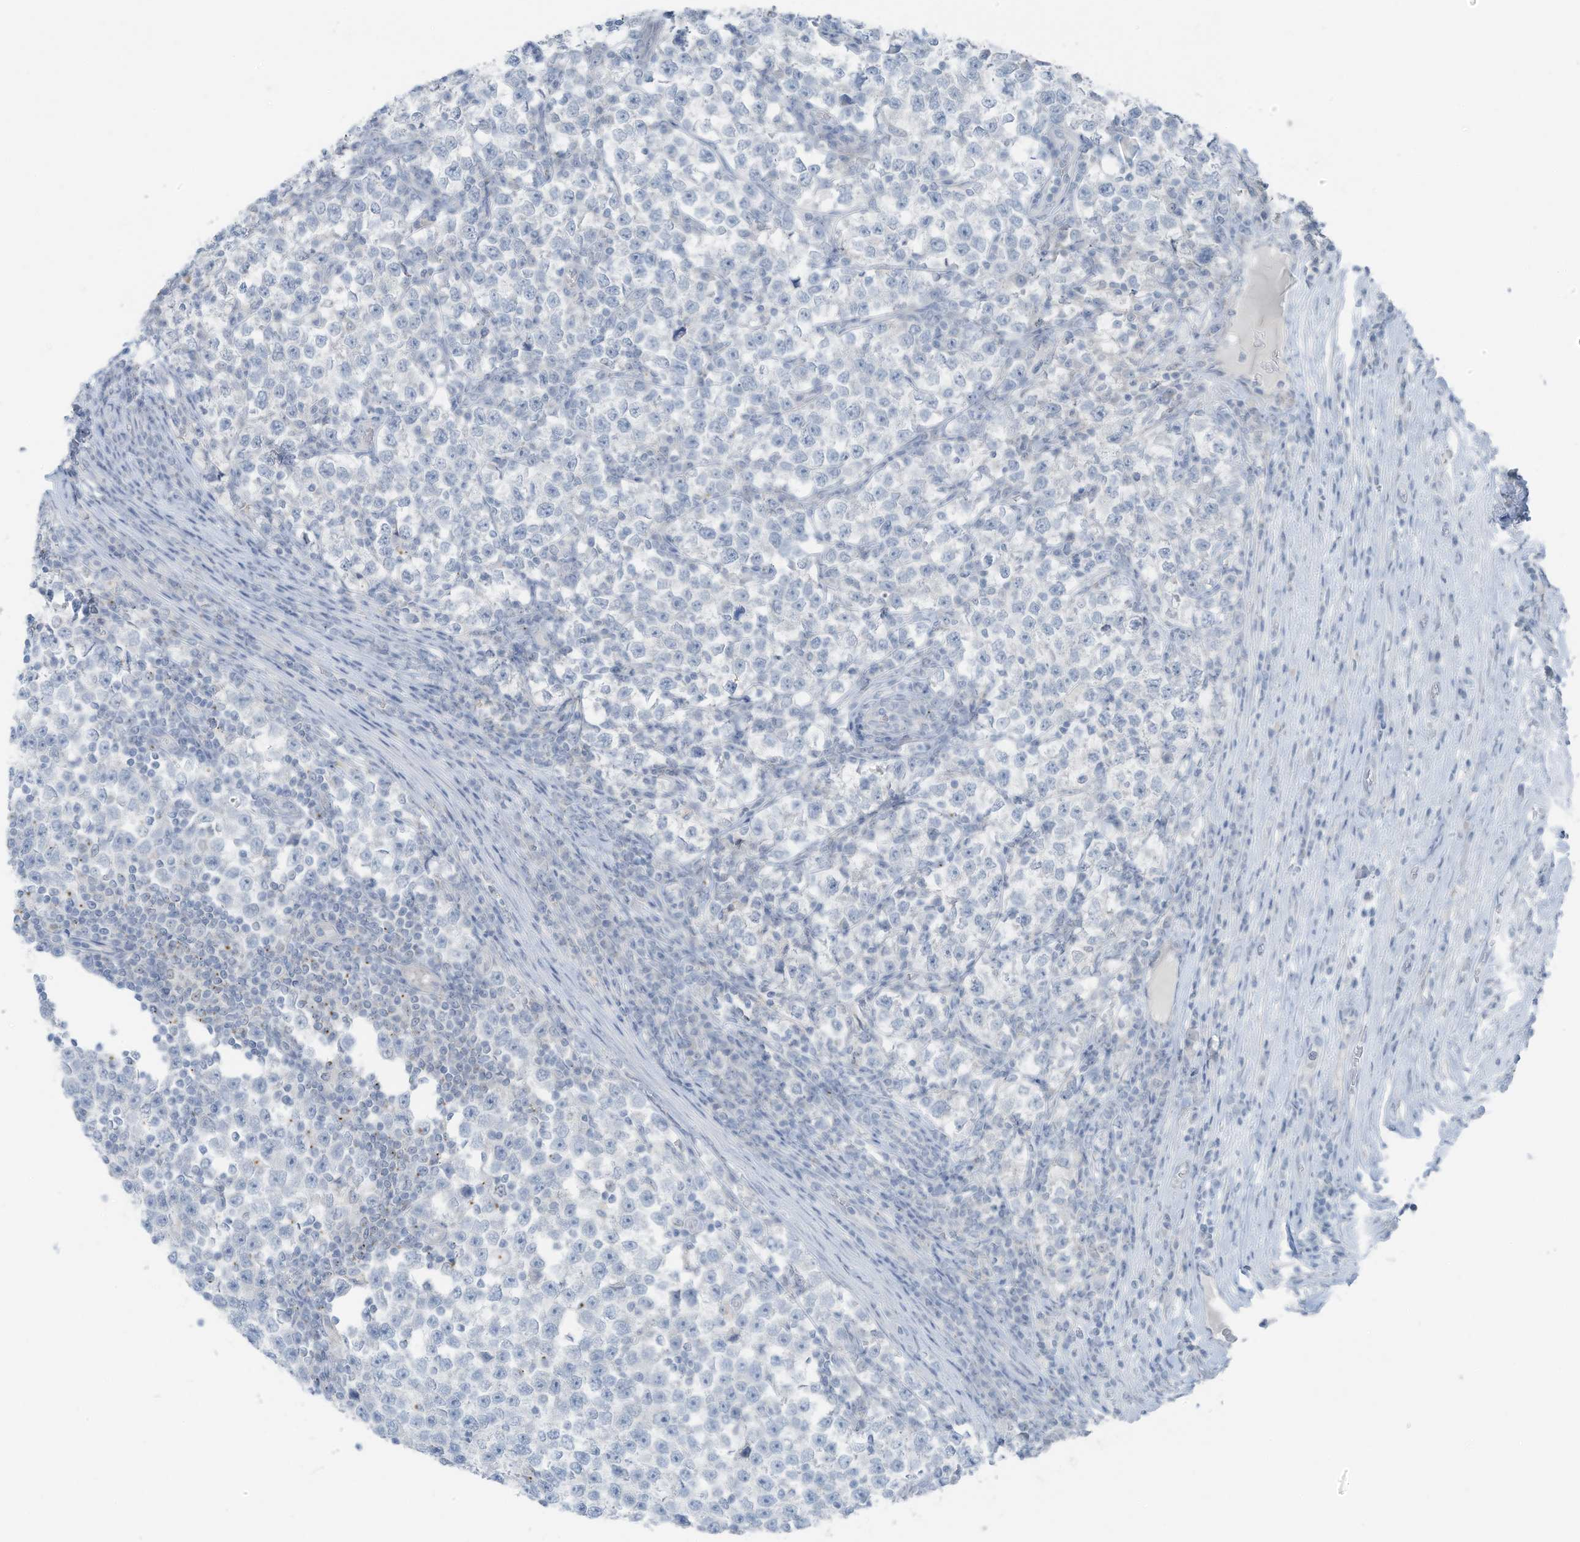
{"staining": {"intensity": "negative", "quantity": "none", "location": "none"}, "tissue": "testis cancer", "cell_type": "Tumor cells", "image_type": "cancer", "snomed": [{"axis": "morphology", "description": "Normal tissue, NOS"}, {"axis": "morphology", "description": "Seminoma, NOS"}, {"axis": "topography", "description": "Testis"}], "caption": "Seminoma (testis) was stained to show a protein in brown. There is no significant positivity in tumor cells.", "gene": "SLC25A43", "patient": {"sex": "male", "age": 43}}